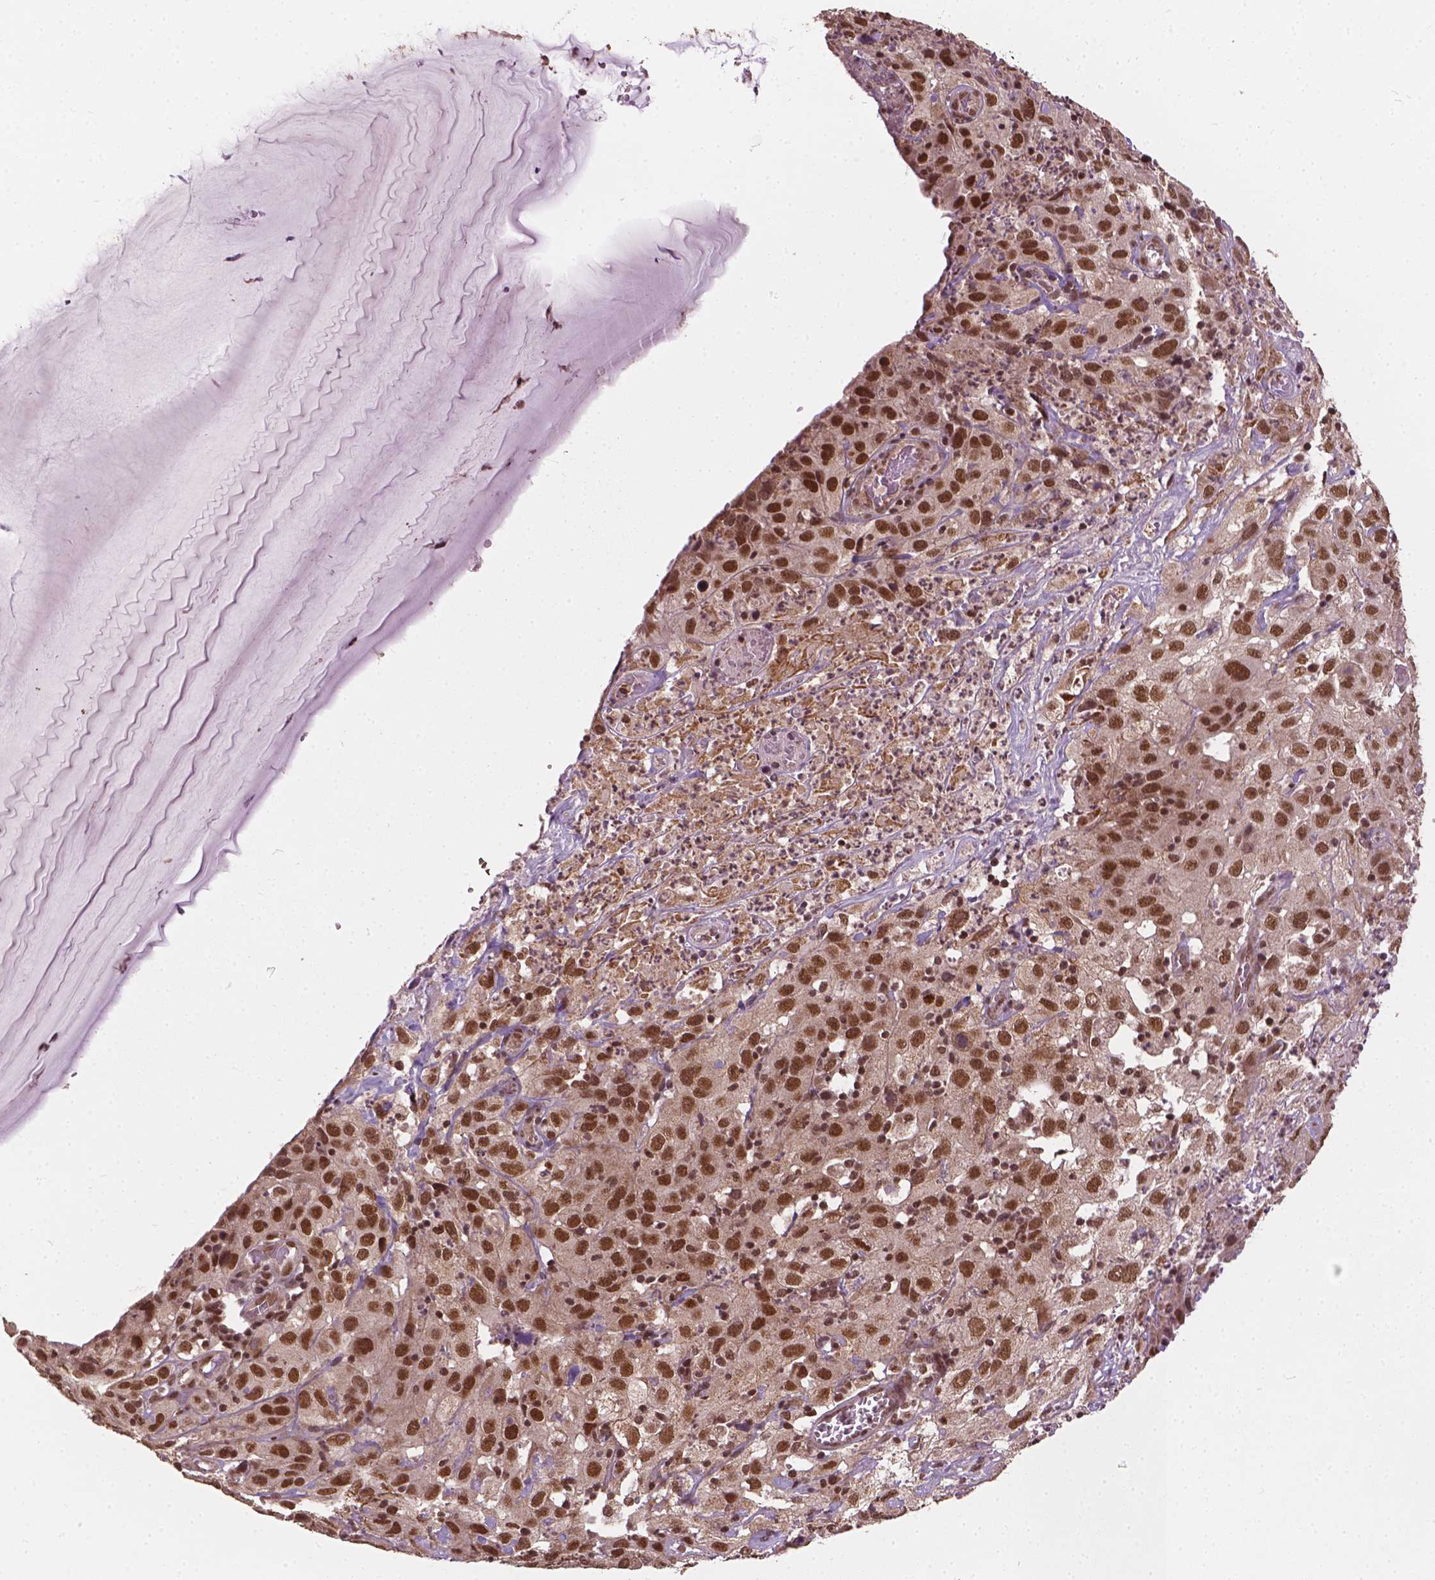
{"staining": {"intensity": "moderate", "quantity": ">75%", "location": "cytoplasmic/membranous,nuclear"}, "tissue": "cervical cancer", "cell_type": "Tumor cells", "image_type": "cancer", "snomed": [{"axis": "morphology", "description": "Squamous cell carcinoma, NOS"}, {"axis": "topography", "description": "Cervix"}], "caption": "The image exhibits a brown stain indicating the presence of a protein in the cytoplasmic/membranous and nuclear of tumor cells in cervical cancer (squamous cell carcinoma). The staining was performed using DAB (3,3'-diaminobenzidine) to visualize the protein expression in brown, while the nuclei were stained in blue with hematoxylin (Magnification: 20x).", "gene": "GPS2", "patient": {"sex": "female", "age": 32}}